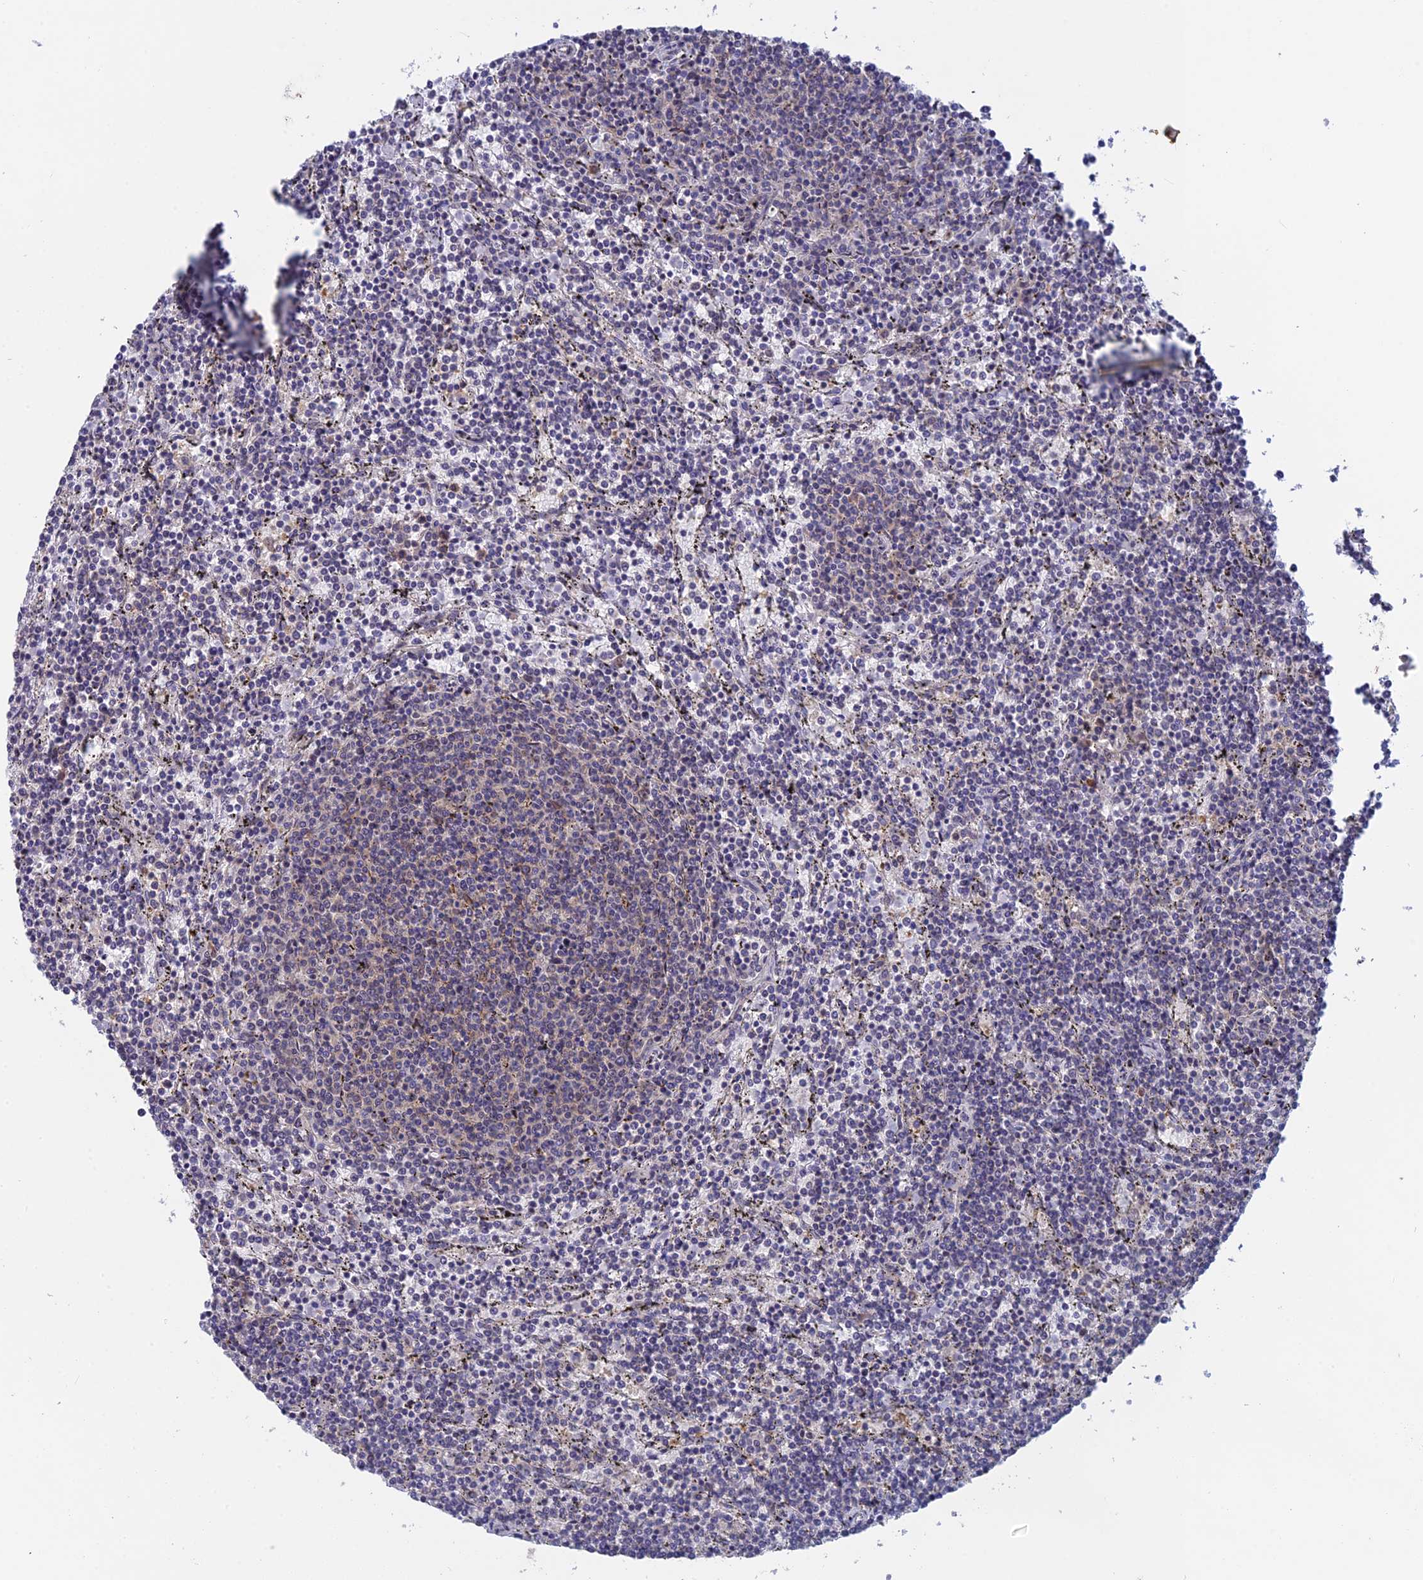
{"staining": {"intensity": "negative", "quantity": "none", "location": "none"}, "tissue": "lymphoma", "cell_type": "Tumor cells", "image_type": "cancer", "snomed": [{"axis": "morphology", "description": "Malignant lymphoma, non-Hodgkin's type, Low grade"}, {"axis": "topography", "description": "Spleen"}], "caption": "DAB (3,3'-diaminobenzidine) immunohistochemical staining of lymphoma exhibits no significant staining in tumor cells.", "gene": "SRA1", "patient": {"sex": "female", "age": 50}}